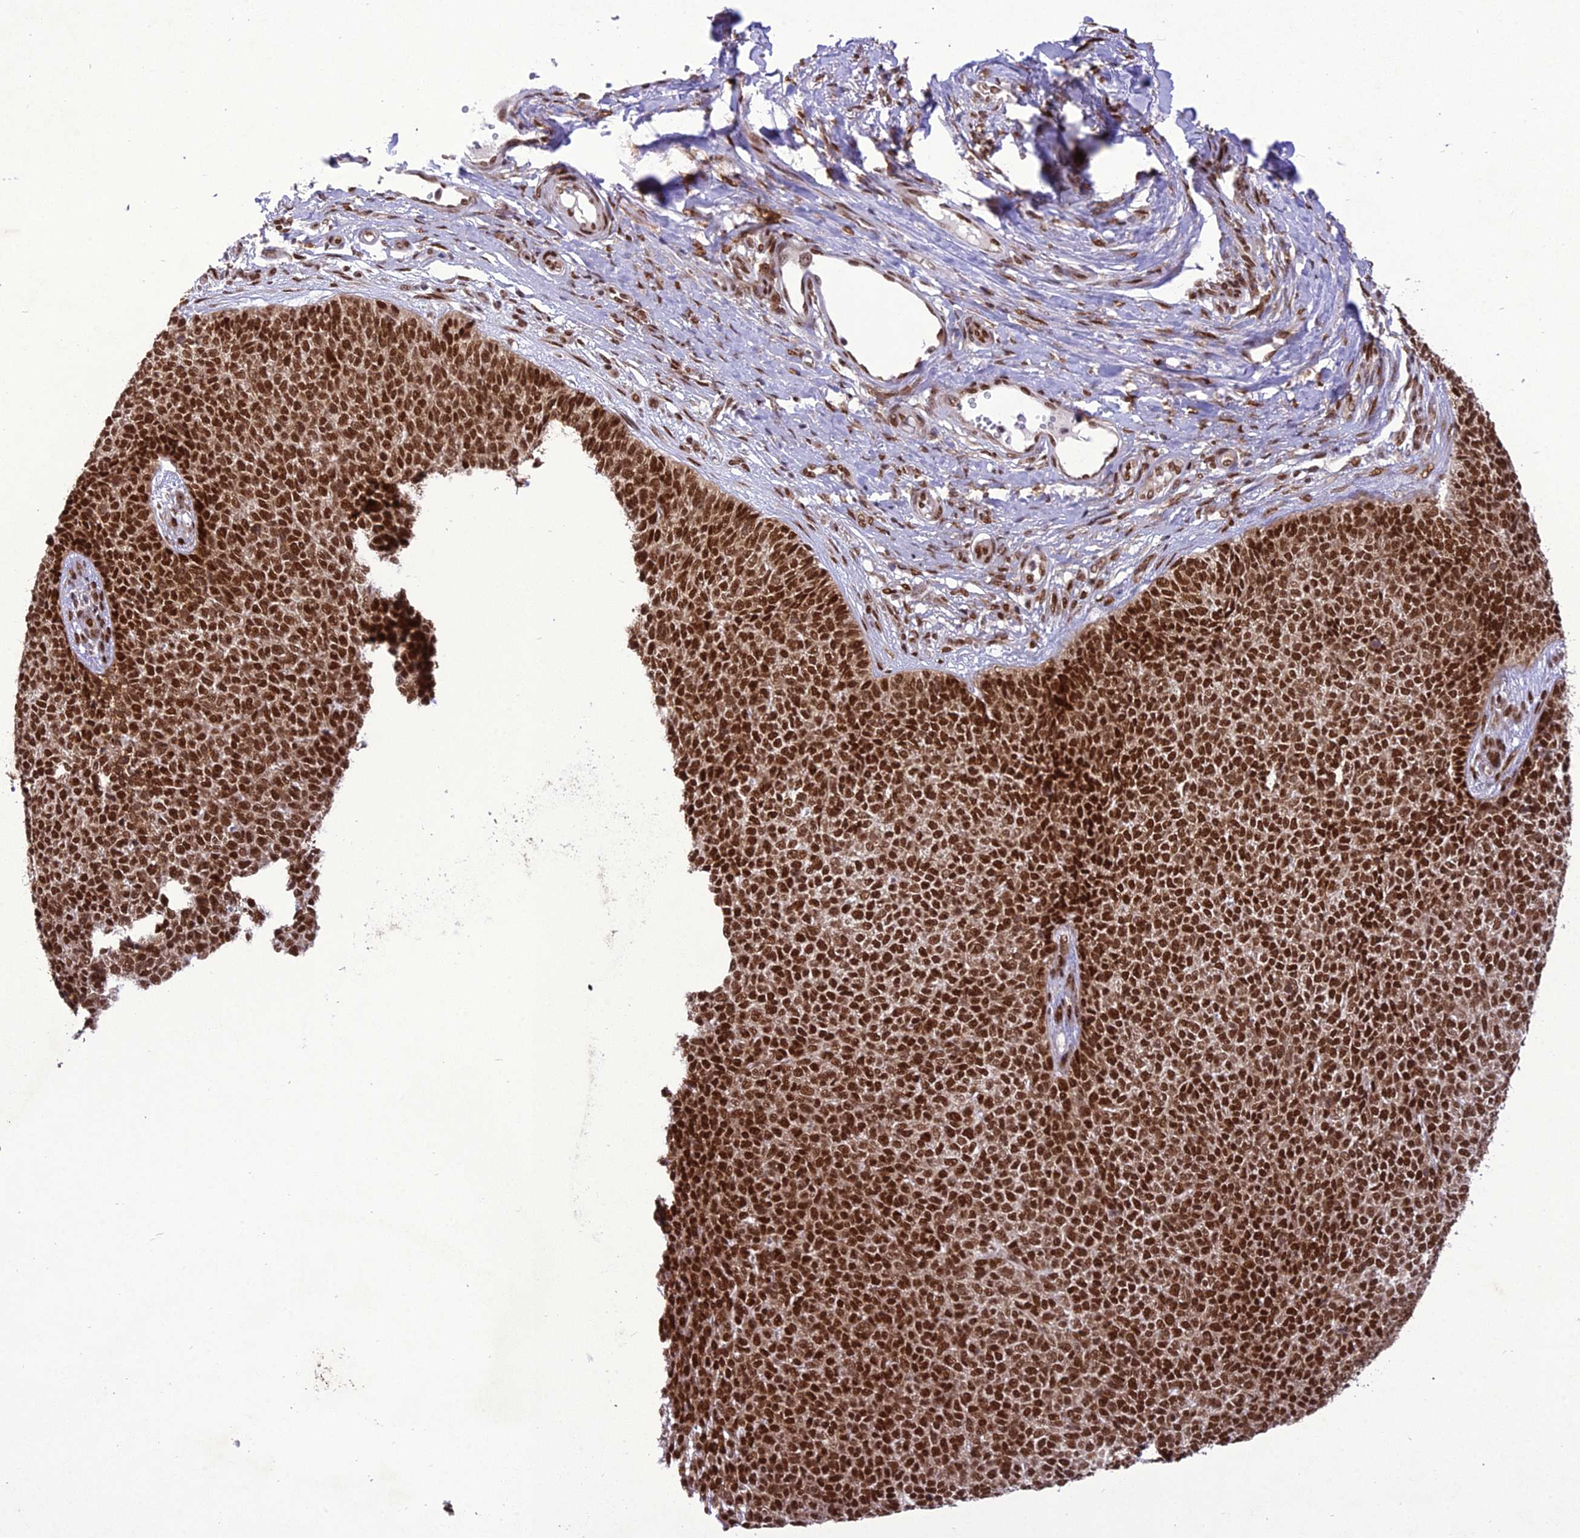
{"staining": {"intensity": "strong", "quantity": ">75%", "location": "nuclear"}, "tissue": "skin cancer", "cell_type": "Tumor cells", "image_type": "cancer", "snomed": [{"axis": "morphology", "description": "Basal cell carcinoma"}, {"axis": "topography", "description": "Skin"}], "caption": "About >75% of tumor cells in skin cancer (basal cell carcinoma) reveal strong nuclear protein positivity as visualized by brown immunohistochemical staining.", "gene": "DDX1", "patient": {"sex": "female", "age": 84}}